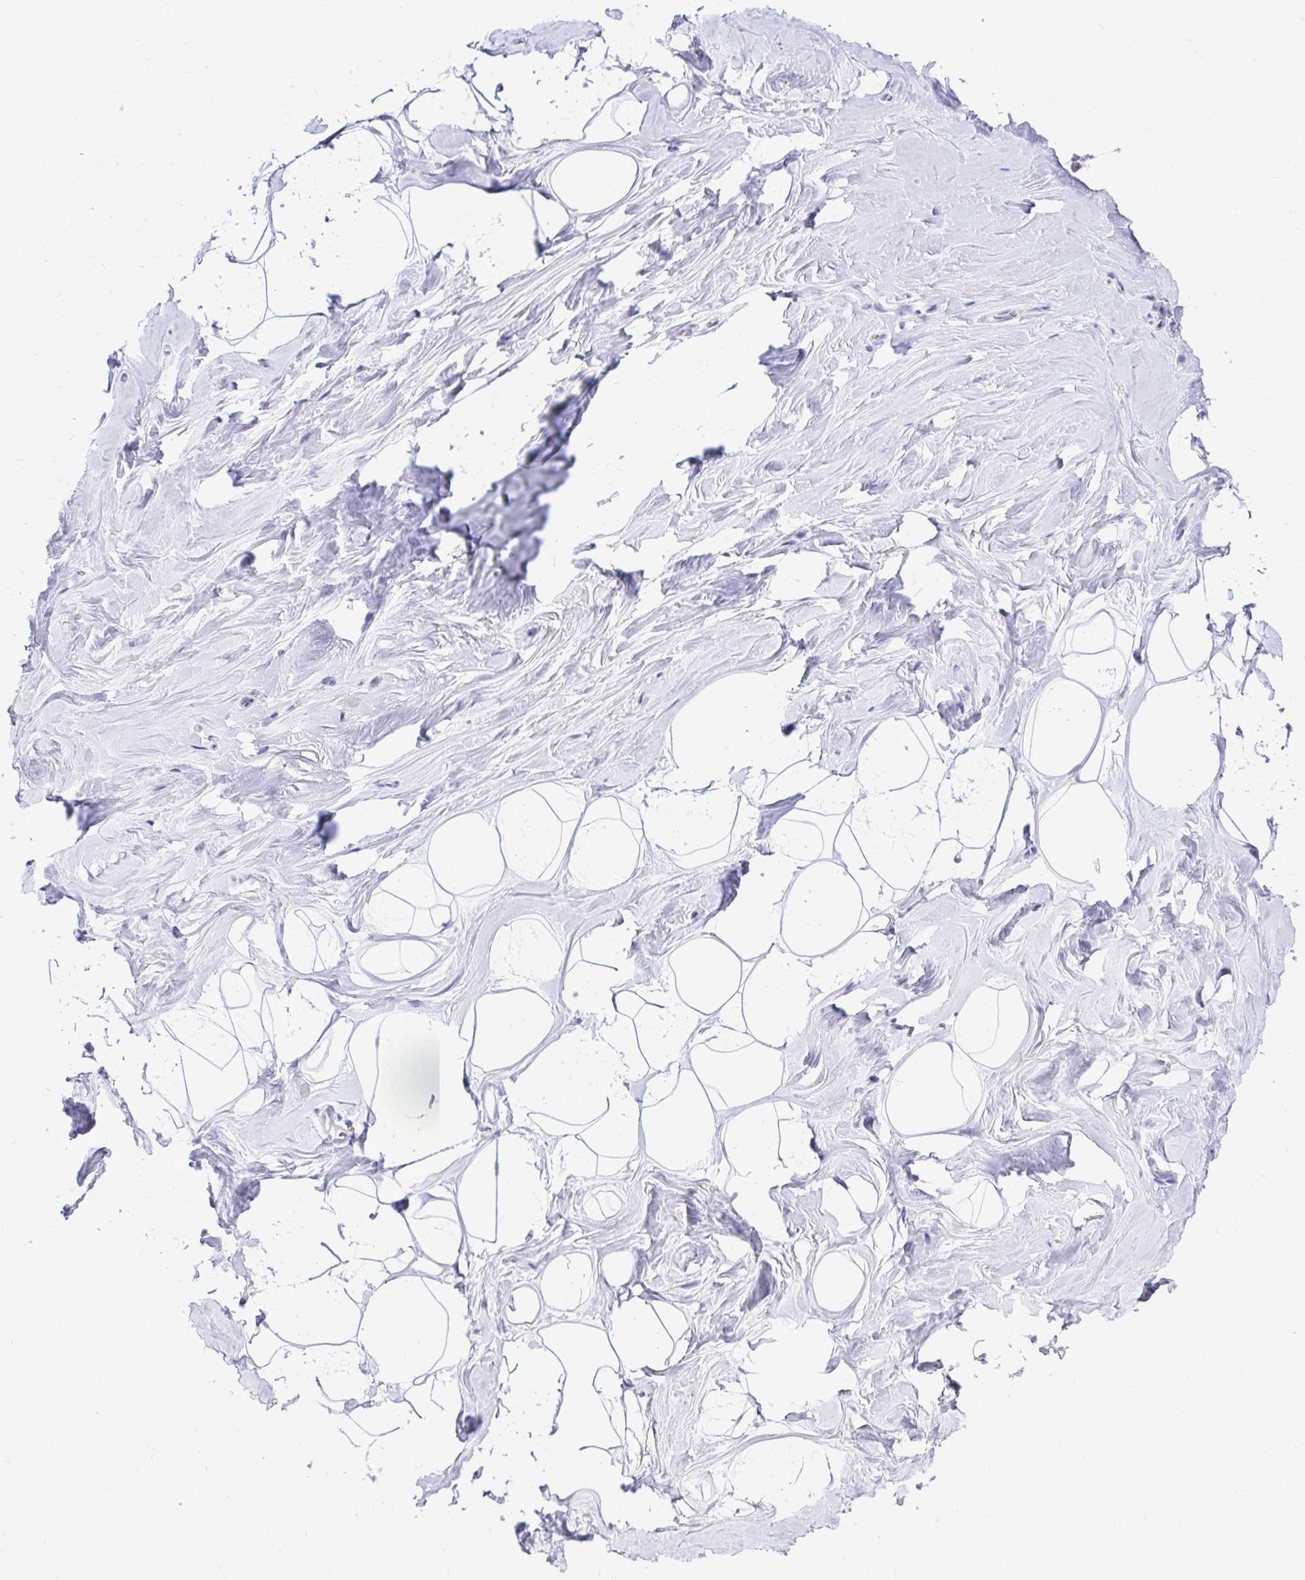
{"staining": {"intensity": "negative", "quantity": "none", "location": "none"}, "tissue": "breast", "cell_type": "Adipocytes", "image_type": "normal", "snomed": [{"axis": "morphology", "description": "Normal tissue, NOS"}, {"axis": "topography", "description": "Breast"}], "caption": "This image is of unremarkable breast stained with immunohistochemistry (IHC) to label a protein in brown with the nuclei are counter-stained blue. There is no expression in adipocytes.", "gene": "NHLH2", "patient": {"sex": "female", "age": 32}}